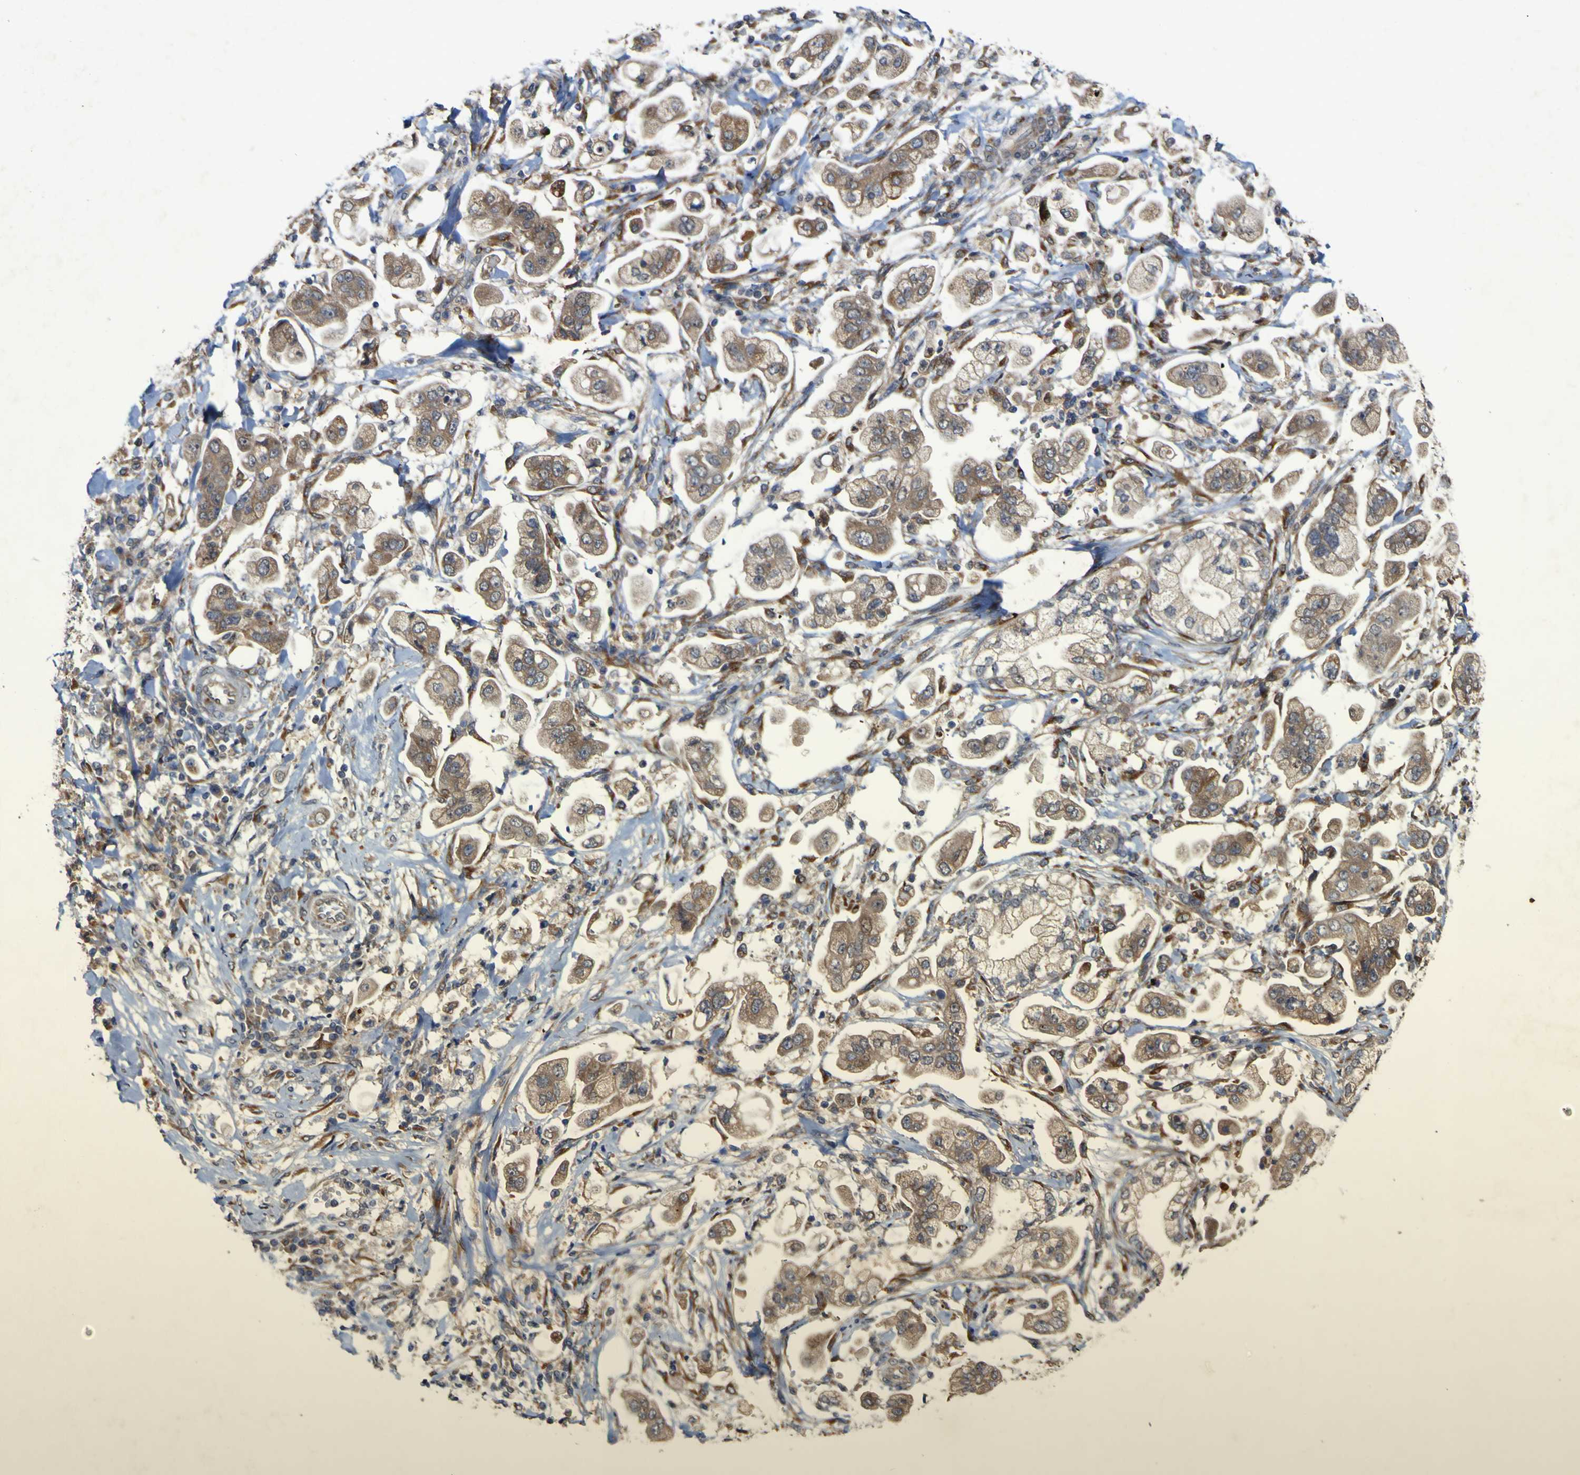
{"staining": {"intensity": "moderate", "quantity": ">75%", "location": "cytoplasmic/membranous"}, "tissue": "stomach cancer", "cell_type": "Tumor cells", "image_type": "cancer", "snomed": [{"axis": "morphology", "description": "Adenocarcinoma, NOS"}, {"axis": "topography", "description": "Stomach"}], "caption": "Stomach cancer (adenocarcinoma) stained with immunohistochemistry exhibits moderate cytoplasmic/membranous staining in approximately >75% of tumor cells.", "gene": "IRAK2", "patient": {"sex": "male", "age": 62}}